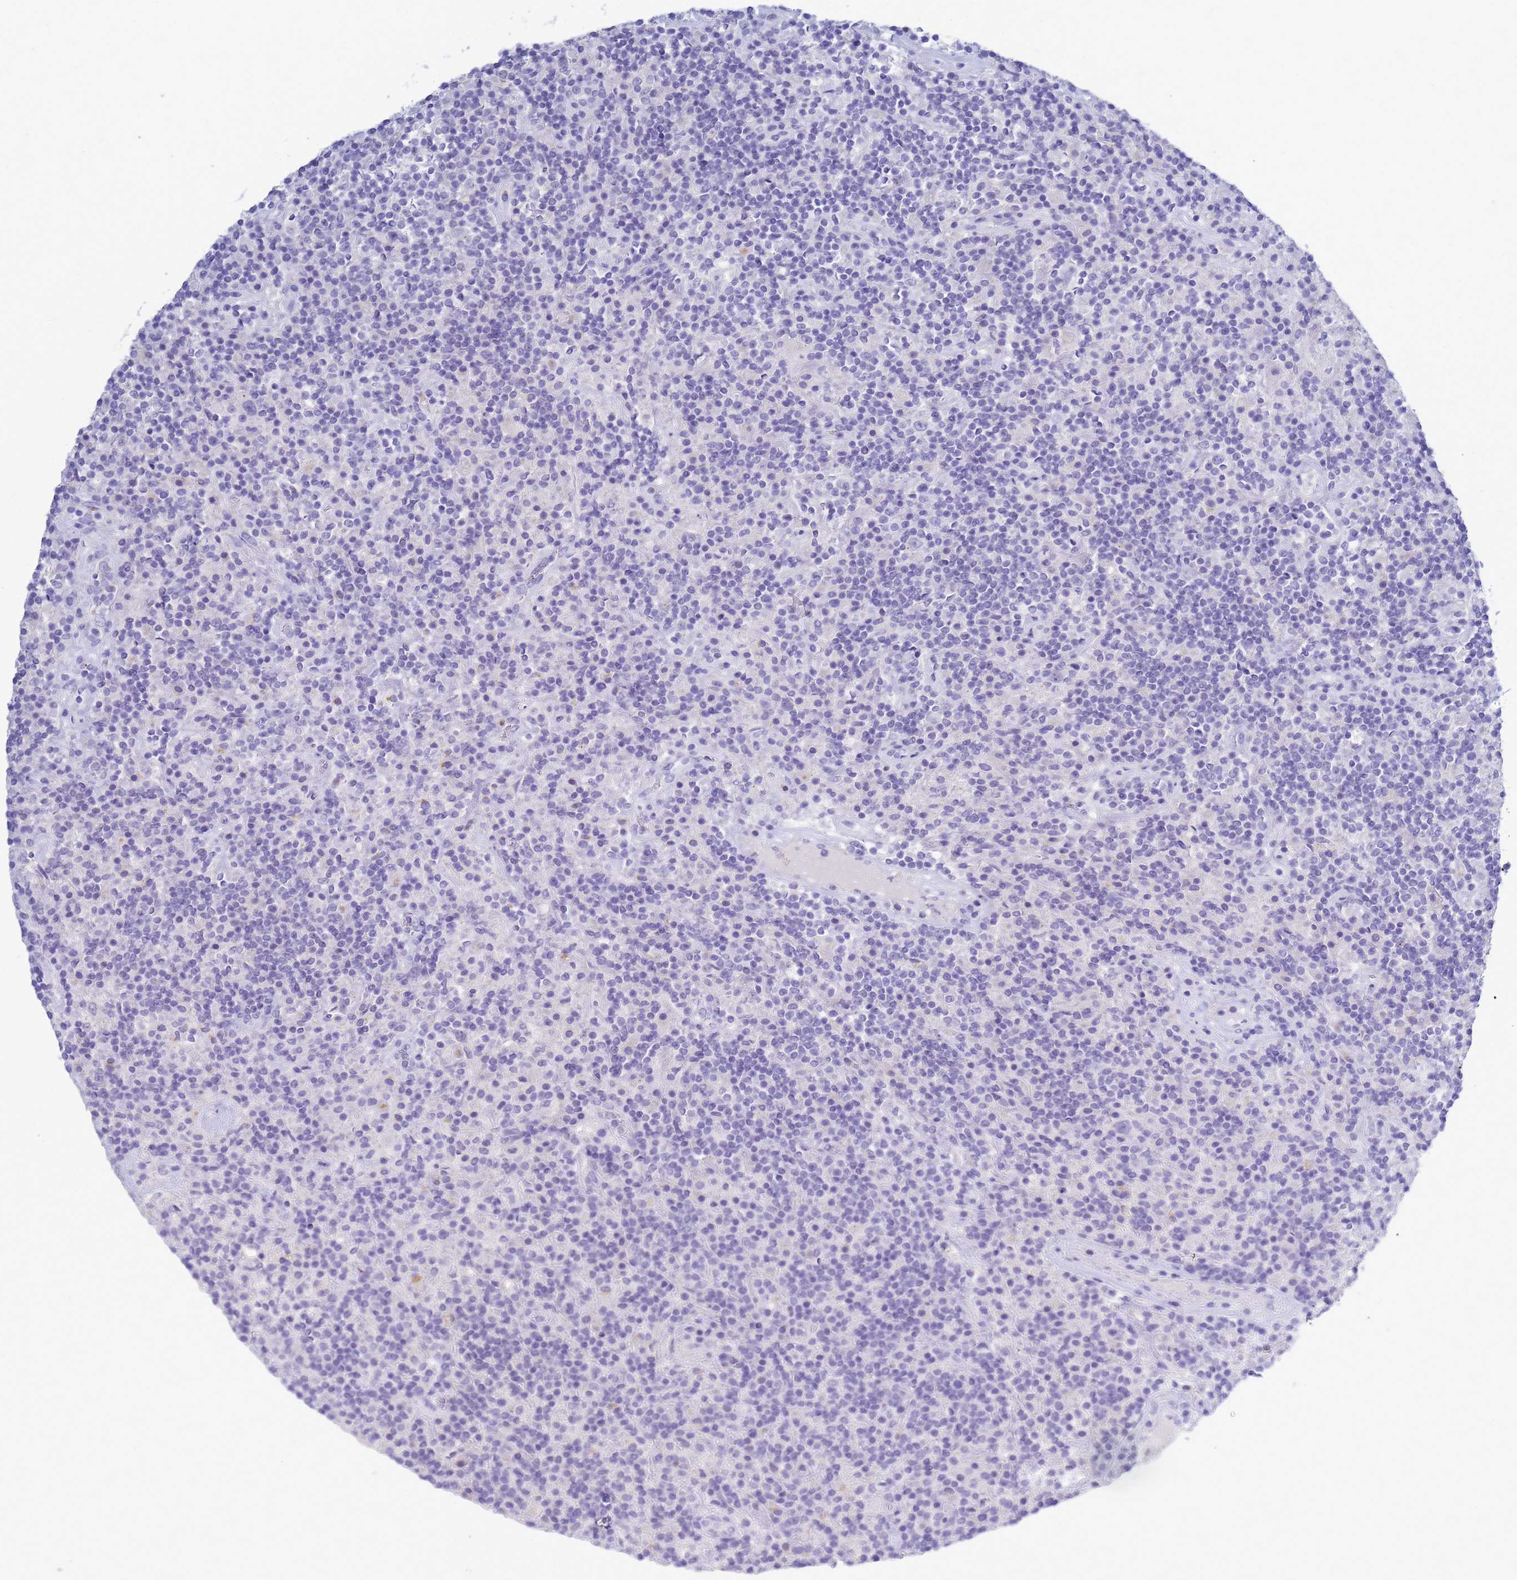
{"staining": {"intensity": "negative", "quantity": "none", "location": "none"}, "tissue": "lymphoma", "cell_type": "Tumor cells", "image_type": "cancer", "snomed": [{"axis": "morphology", "description": "Hodgkin's disease, NOS"}, {"axis": "topography", "description": "Lymph node"}], "caption": "The micrograph reveals no significant staining in tumor cells of lymphoma.", "gene": "B3GNT8", "patient": {"sex": "male", "age": 70}}